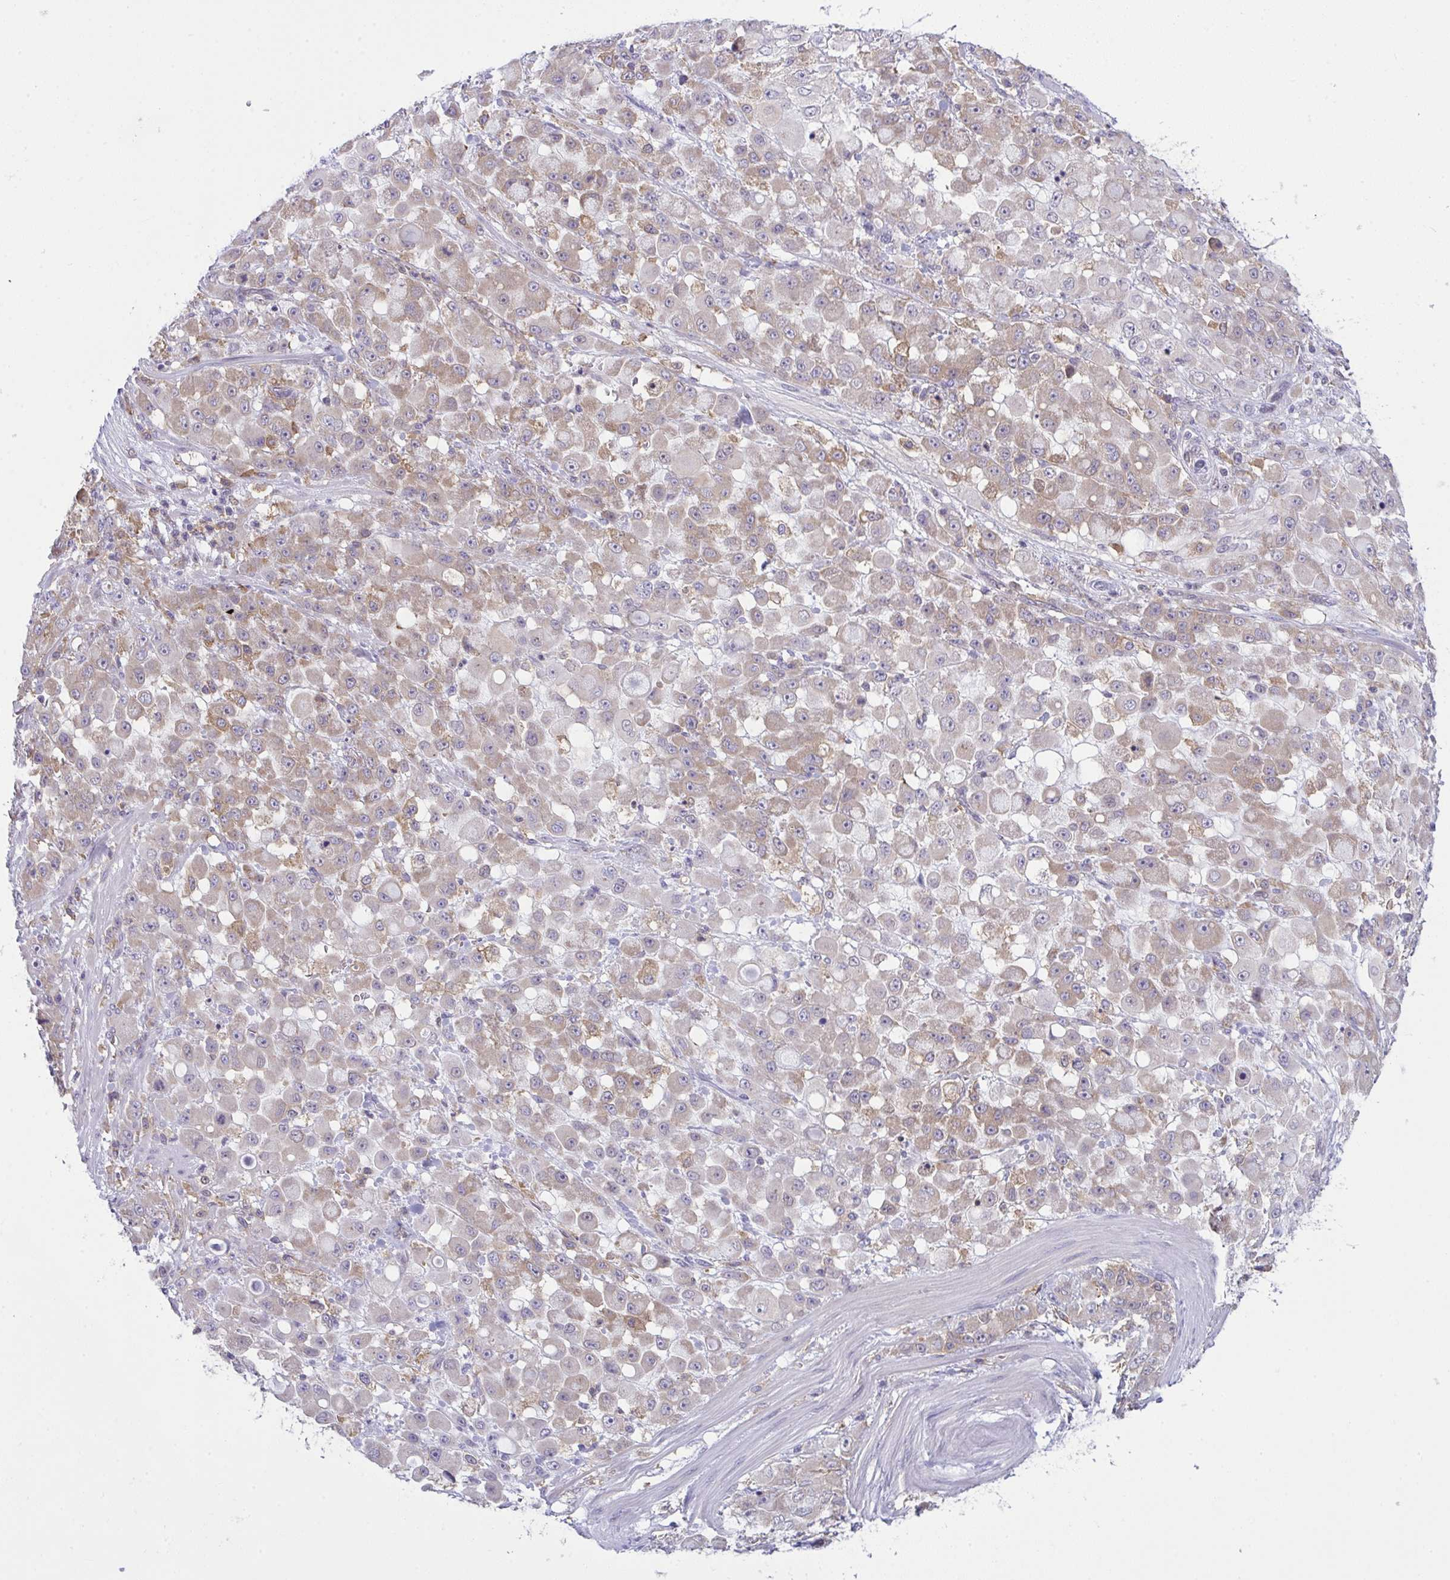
{"staining": {"intensity": "moderate", "quantity": "25%-75%", "location": "cytoplasmic/membranous"}, "tissue": "stomach cancer", "cell_type": "Tumor cells", "image_type": "cancer", "snomed": [{"axis": "morphology", "description": "Adenocarcinoma, NOS"}, {"axis": "topography", "description": "Stomach"}], "caption": "Adenocarcinoma (stomach) was stained to show a protein in brown. There is medium levels of moderate cytoplasmic/membranous expression in about 25%-75% of tumor cells.", "gene": "ALDH16A1", "patient": {"sex": "female", "age": 76}}